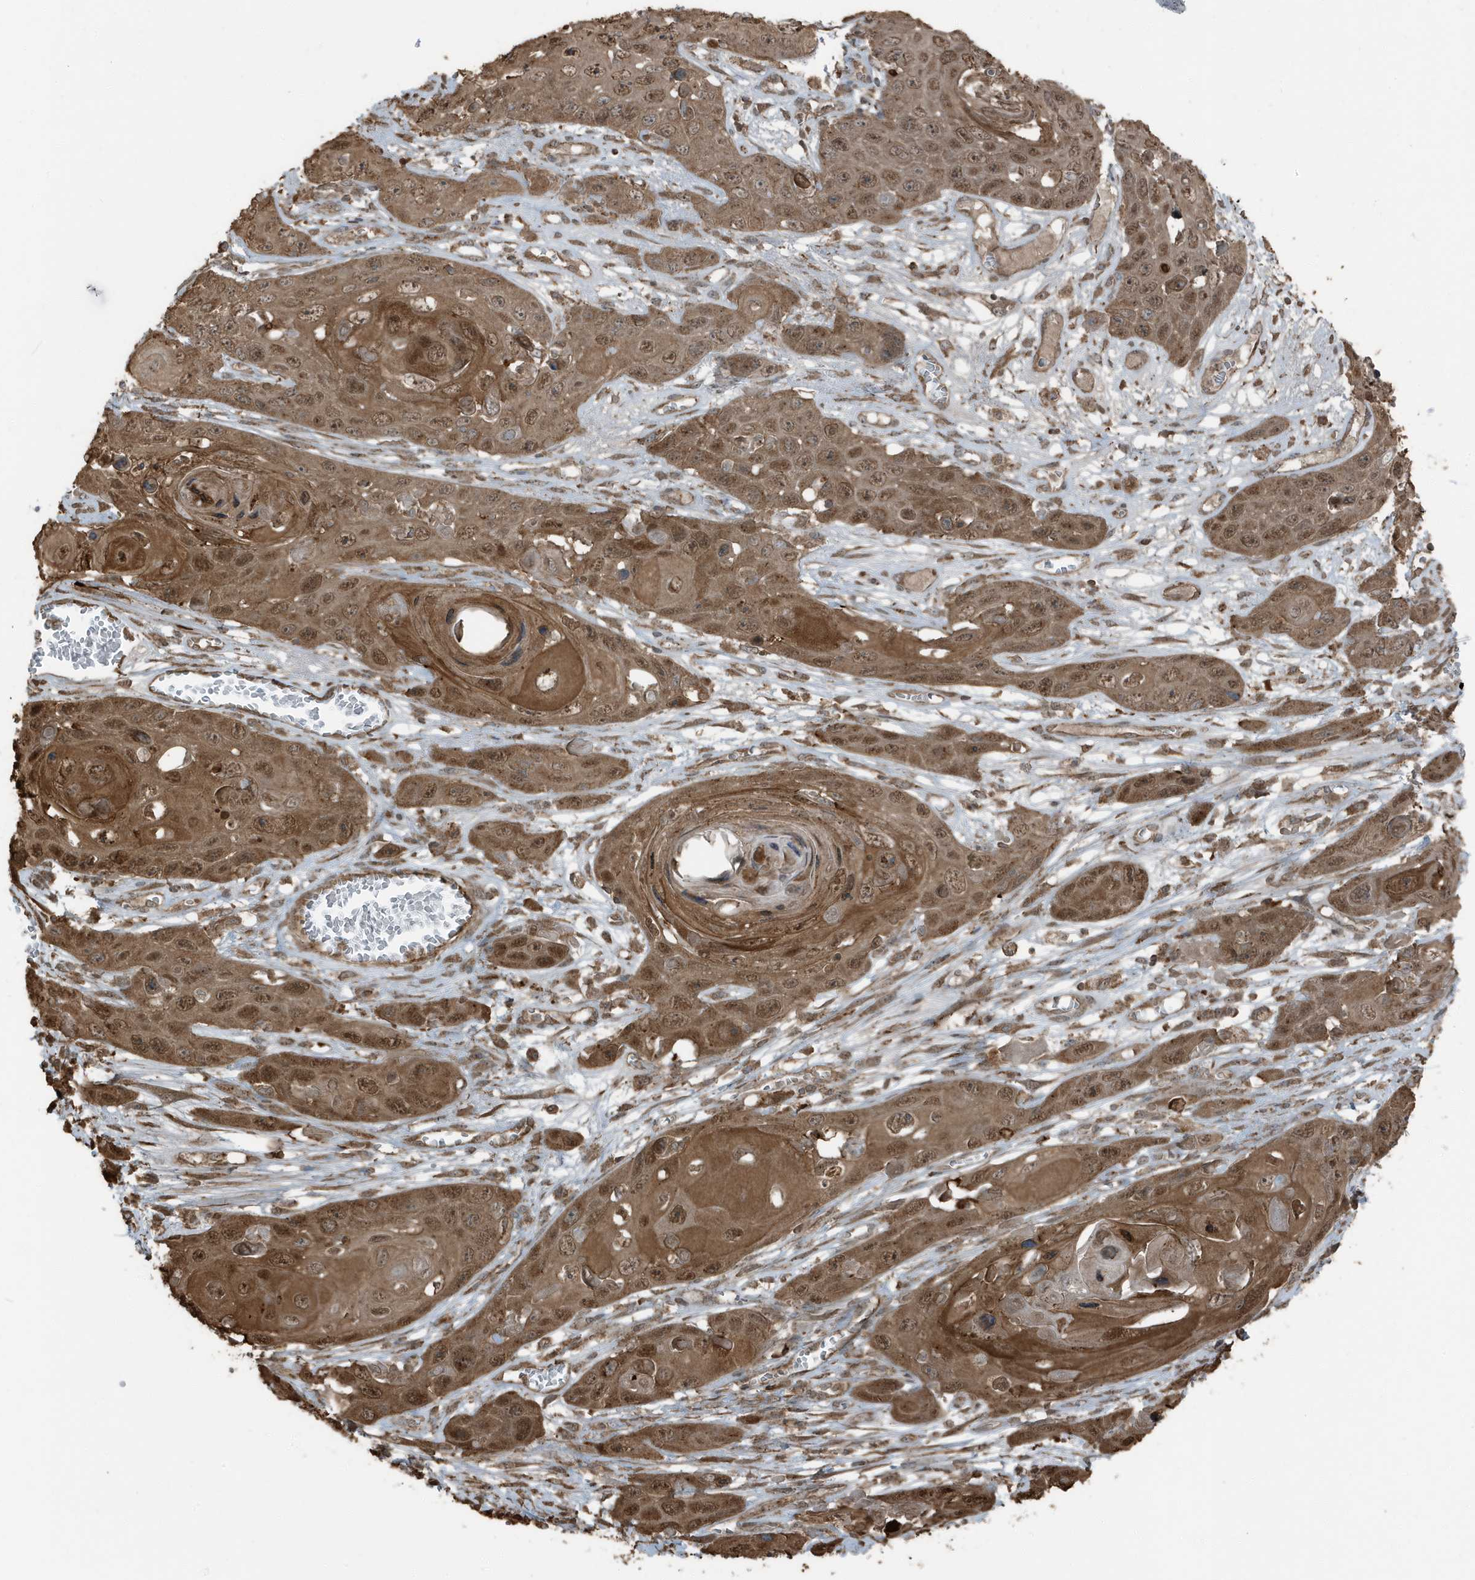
{"staining": {"intensity": "moderate", "quantity": ">75%", "location": "cytoplasmic/membranous,nuclear"}, "tissue": "skin cancer", "cell_type": "Tumor cells", "image_type": "cancer", "snomed": [{"axis": "morphology", "description": "Squamous cell carcinoma, NOS"}, {"axis": "topography", "description": "Skin"}], "caption": "This micrograph exhibits skin squamous cell carcinoma stained with immunohistochemistry to label a protein in brown. The cytoplasmic/membranous and nuclear of tumor cells show moderate positivity for the protein. Nuclei are counter-stained blue.", "gene": "AZI2", "patient": {"sex": "male", "age": 55}}